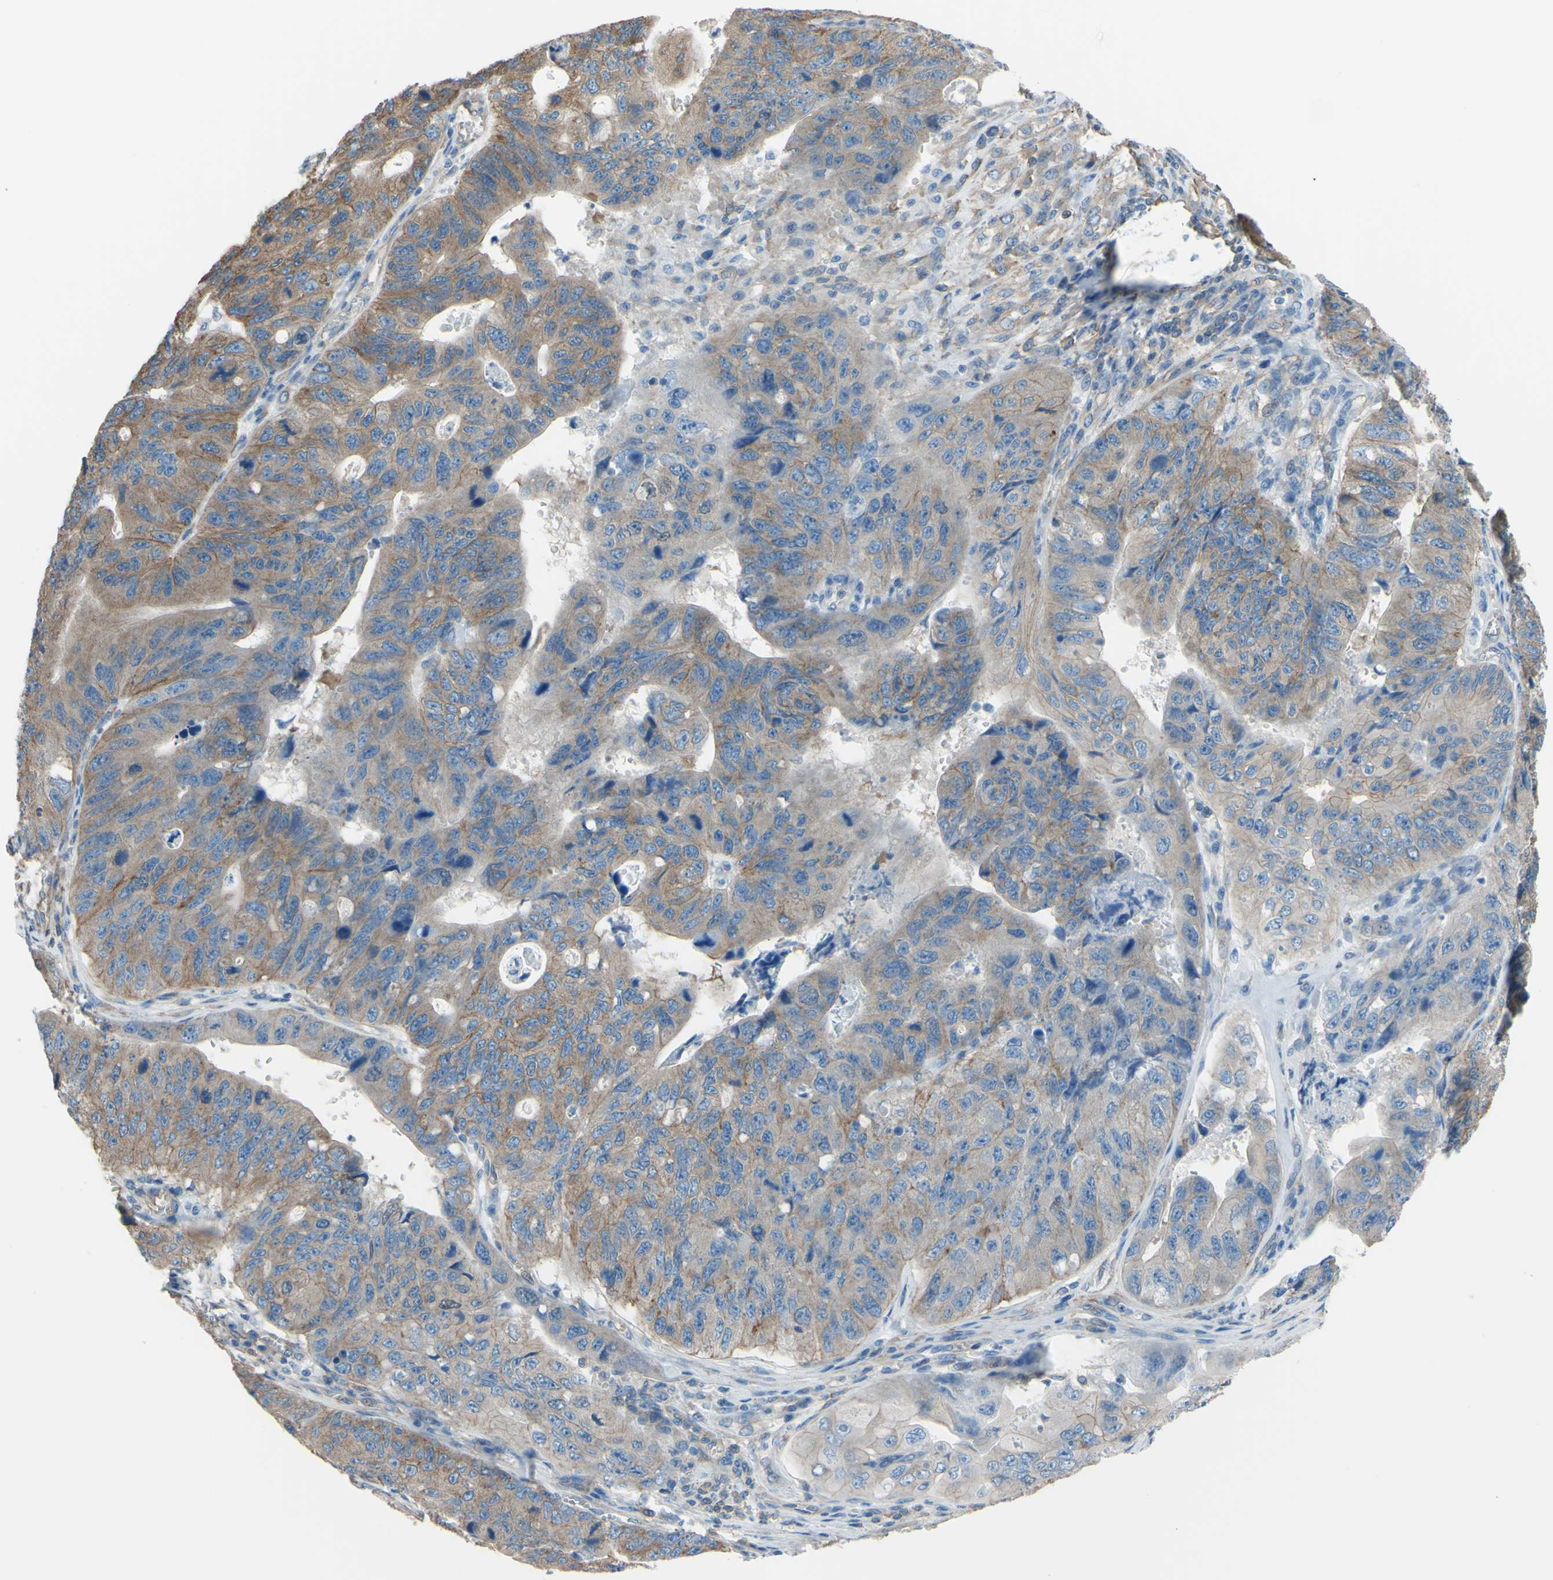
{"staining": {"intensity": "weak", "quantity": ">75%", "location": "cytoplasmic/membranous"}, "tissue": "stomach cancer", "cell_type": "Tumor cells", "image_type": "cancer", "snomed": [{"axis": "morphology", "description": "Adenocarcinoma, NOS"}, {"axis": "topography", "description": "Stomach"}], "caption": "This is a histology image of IHC staining of adenocarcinoma (stomach), which shows weak staining in the cytoplasmic/membranous of tumor cells.", "gene": "ADD1", "patient": {"sex": "male", "age": 59}}